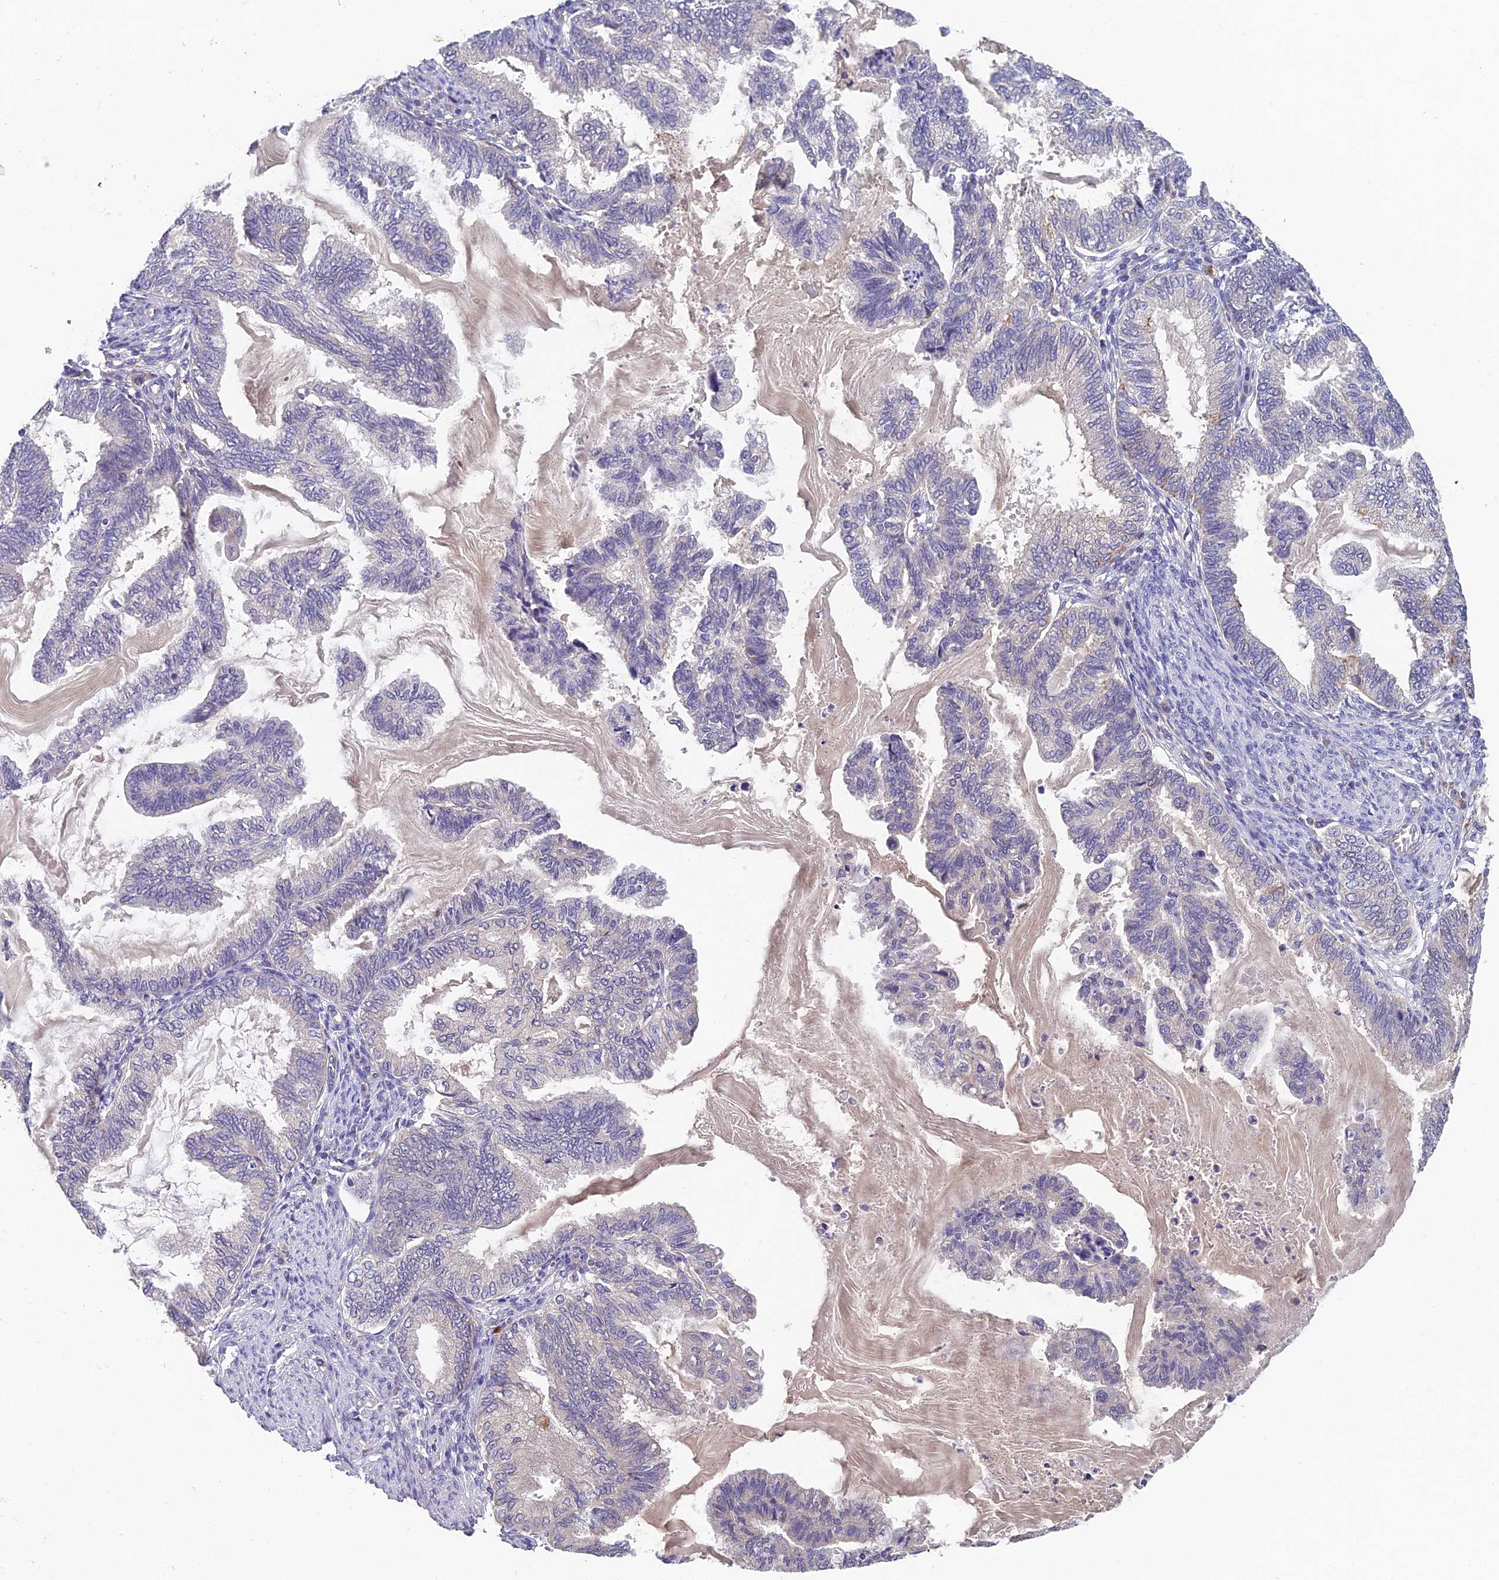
{"staining": {"intensity": "negative", "quantity": "none", "location": "none"}, "tissue": "endometrial cancer", "cell_type": "Tumor cells", "image_type": "cancer", "snomed": [{"axis": "morphology", "description": "Adenocarcinoma, NOS"}, {"axis": "topography", "description": "Endometrium"}], "caption": "Endometrial adenocarcinoma was stained to show a protein in brown. There is no significant positivity in tumor cells.", "gene": "ADAMTS13", "patient": {"sex": "female", "age": 86}}